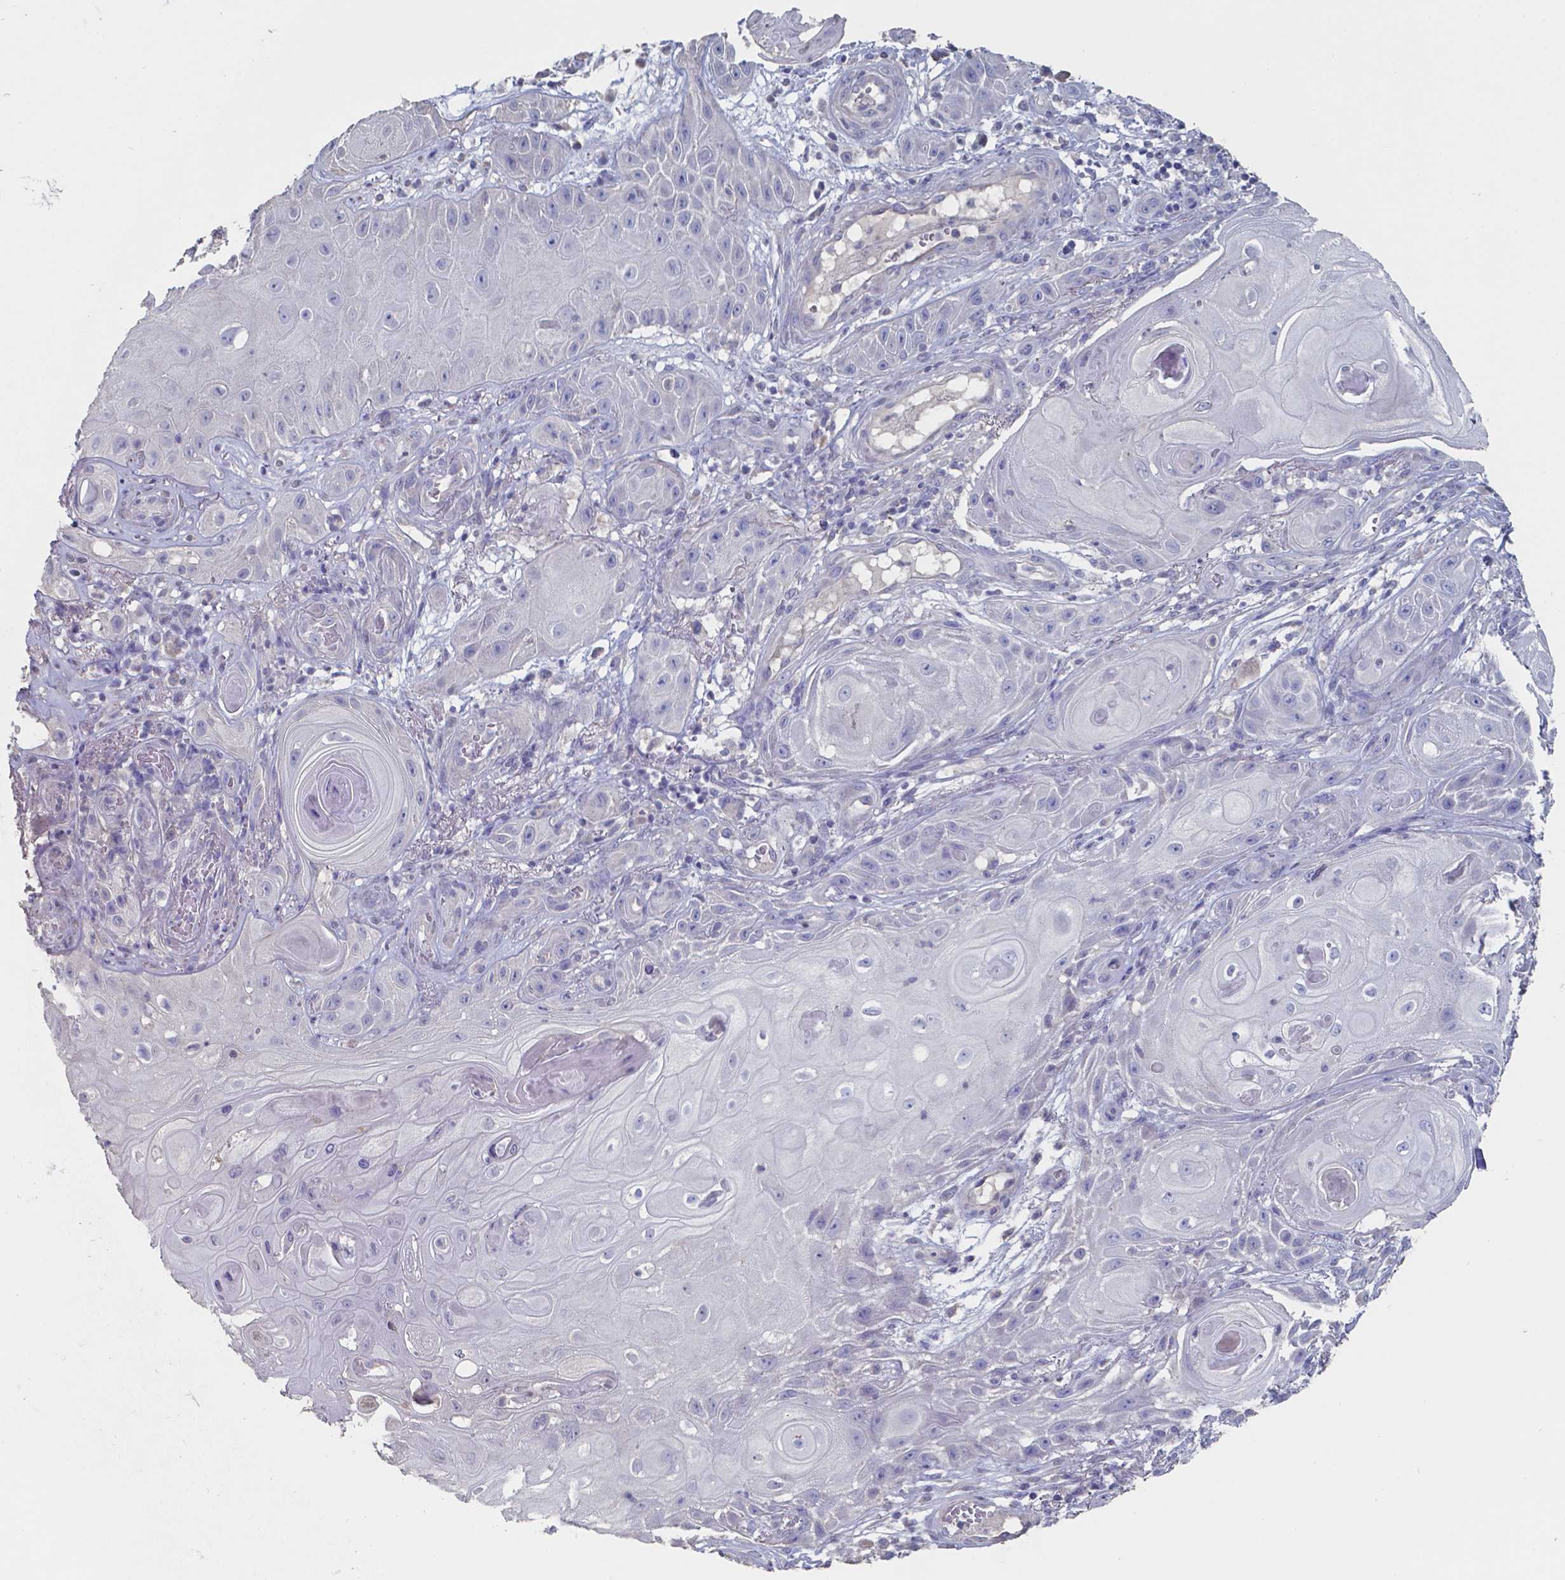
{"staining": {"intensity": "negative", "quantity": "none", "location": "none"}, "tissue": "skin cancer", "cell_type": "Tumor cells", "image_type": "cancer", "snomed": [{"axis": "morphology", "description": "Squamous cell carcinoma, NOS"}, {"axis": "topography", "description": "Skin"}], "caption": "This is an immunohistochemistry photomicrograph of human skin cancer (squamous cell carcinoma). There is no expression in tumor cells.", "gene": "FOXJ1", "patient": {"sex": "male", "age": 62}}